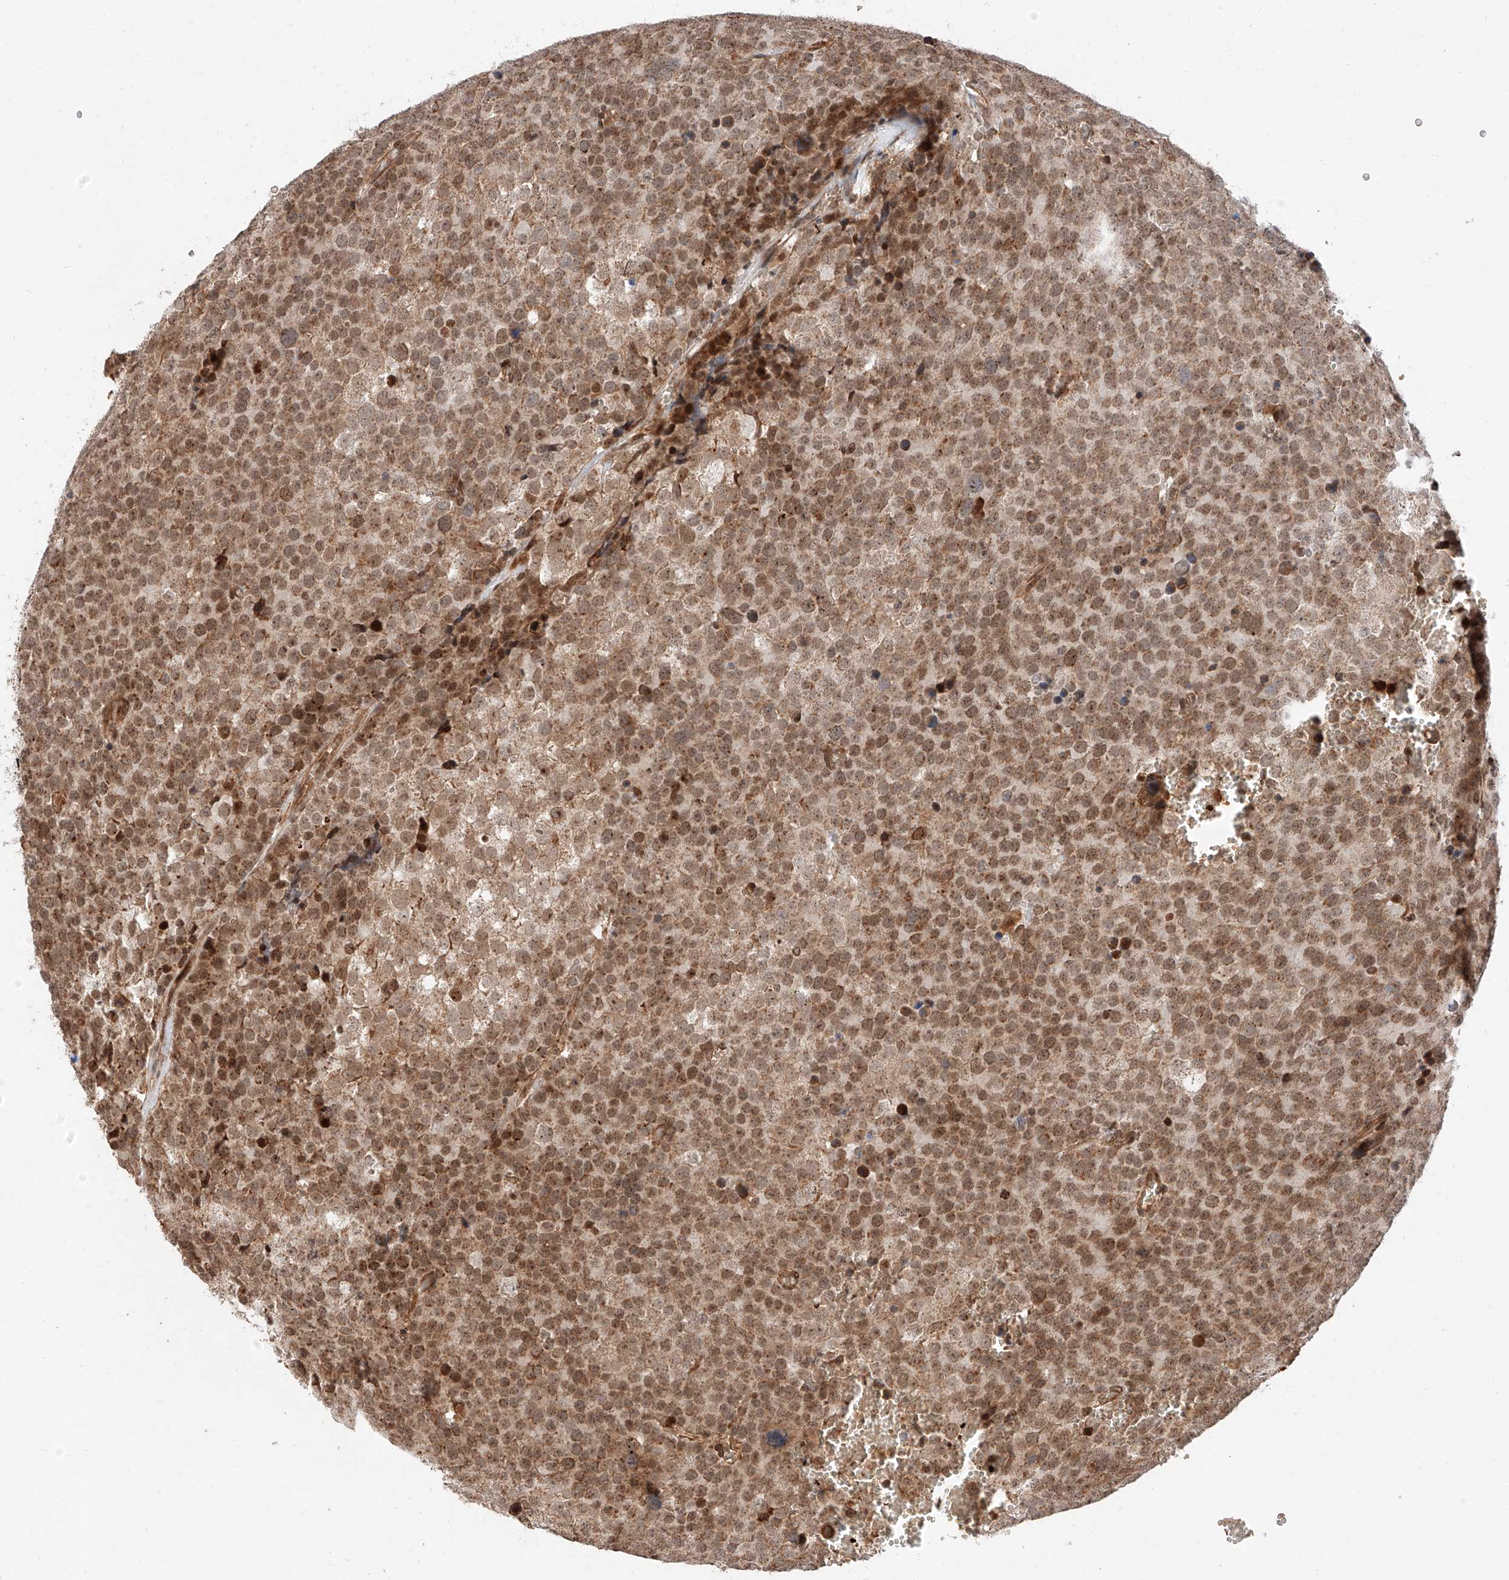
{"staining": {"intensity": "moderate", "quantity": ">75%", "location": "cytoplasmic/membranous,nuclear"}, "tissue": "testis cancer", "cell_type": "Tumor cells", "image_type": "cancer", "snomed": [{"axis": "morphology", "description": "Seminoma, NOS"}, {"axis": "topography", "description": "Testis"}], "caption": "Tumor cells demonstrate moderate cytoplasmic/membranous and nuclear expression in approximately >75% of cells in testis cancer.", "gene": "THTPA", "patient": {"sex": "male", "age": 71}}